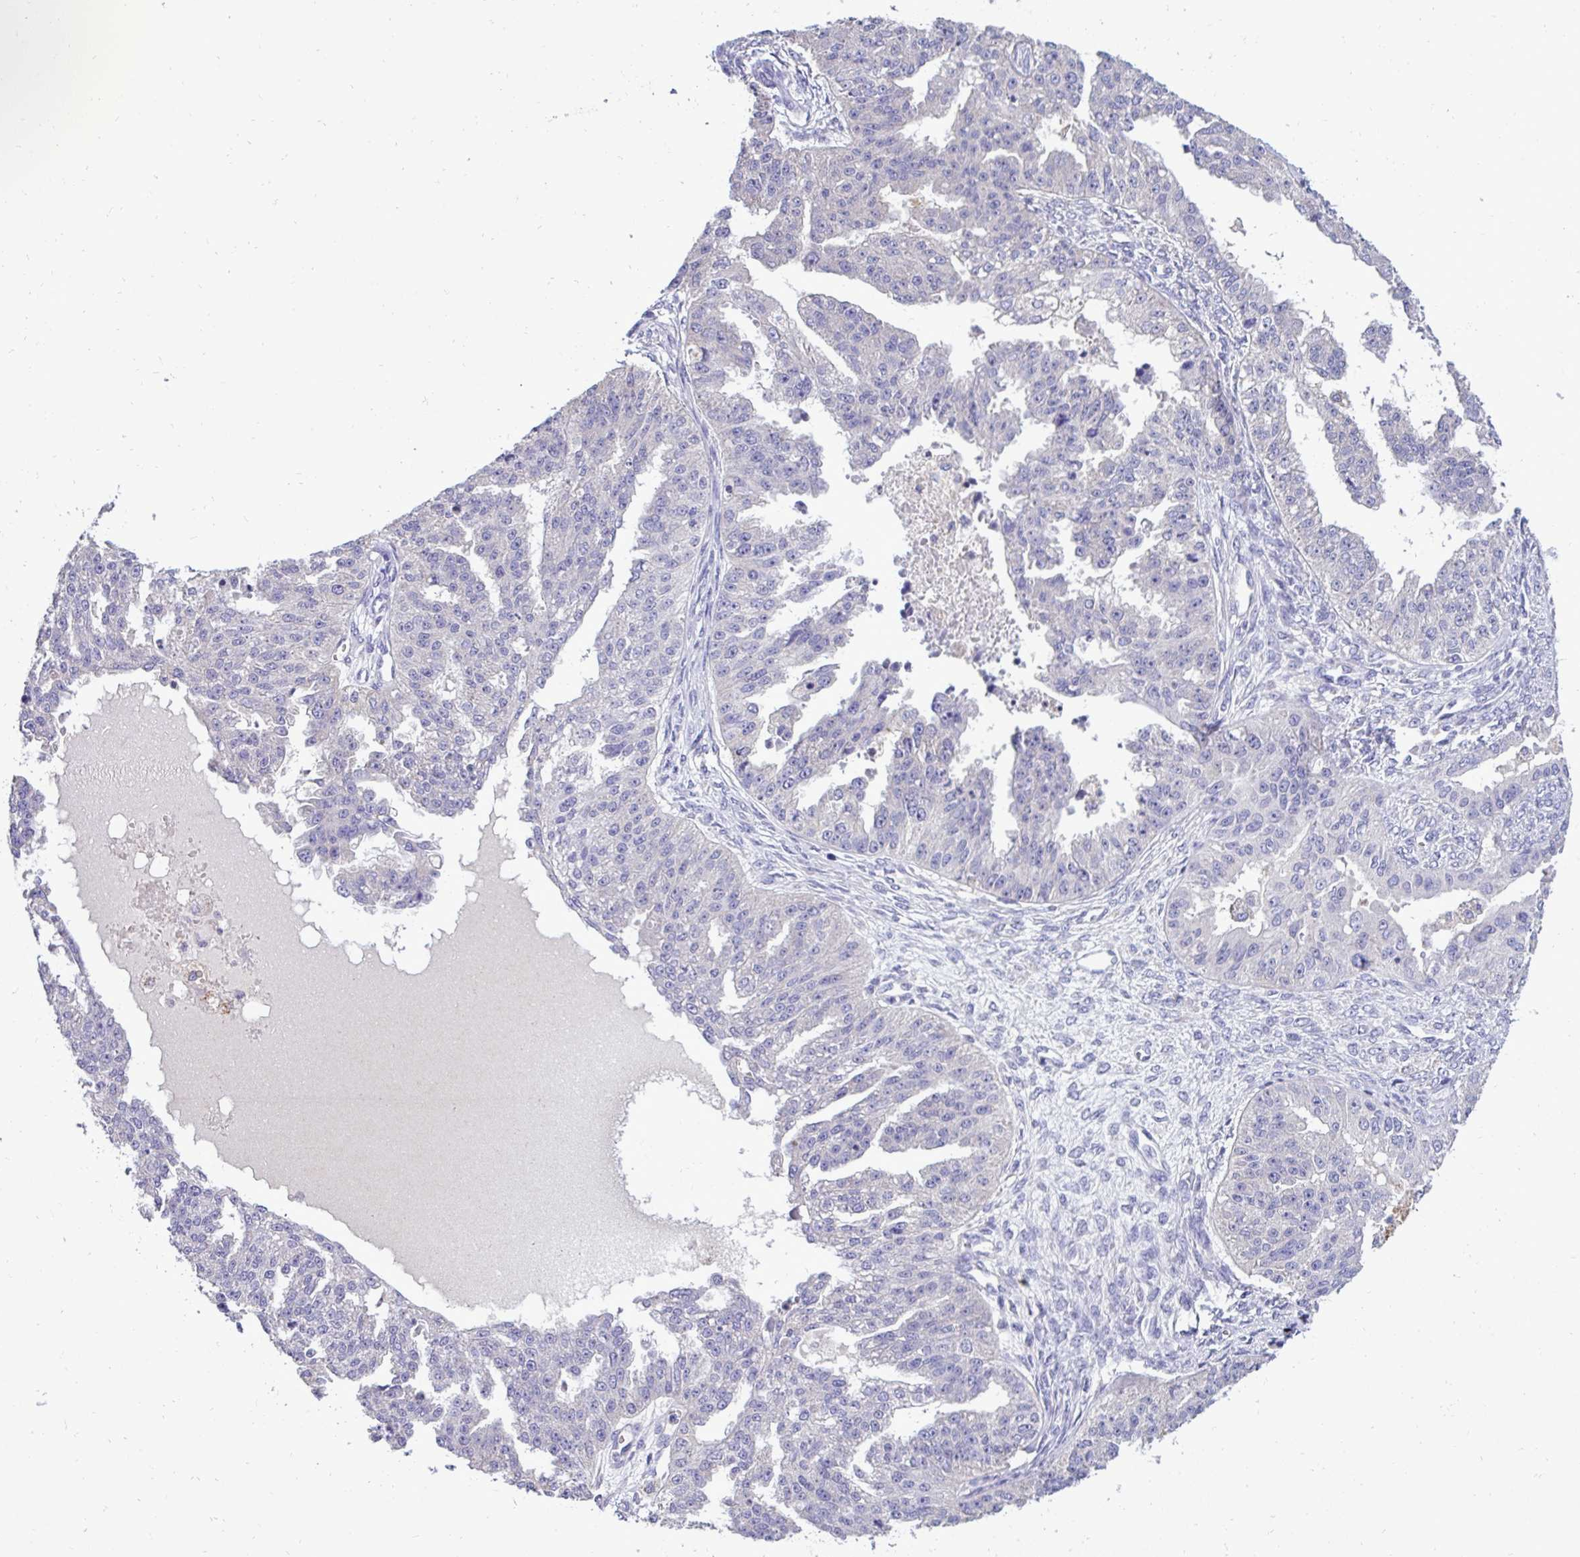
{"staining": {"intensity": "negative", "quantity": "none", "location": "none"}, "tissue": "ovarian cancer", "cell_type": "Tumor cells", "image_type": "cancer", "snomed": [{"axis": "morphology", "description": "Cystadenocarcinoma, serous, NOS"}, {"axis": "topography", "description": "Ovary"}], "caption": "Immunohistochemical staining of human ovarian serous cystadenocarcinoma shows no significant staining in tumor cells.", "gene": "ST8SIA2", "patient": {"sex": "female", "age": 58}}